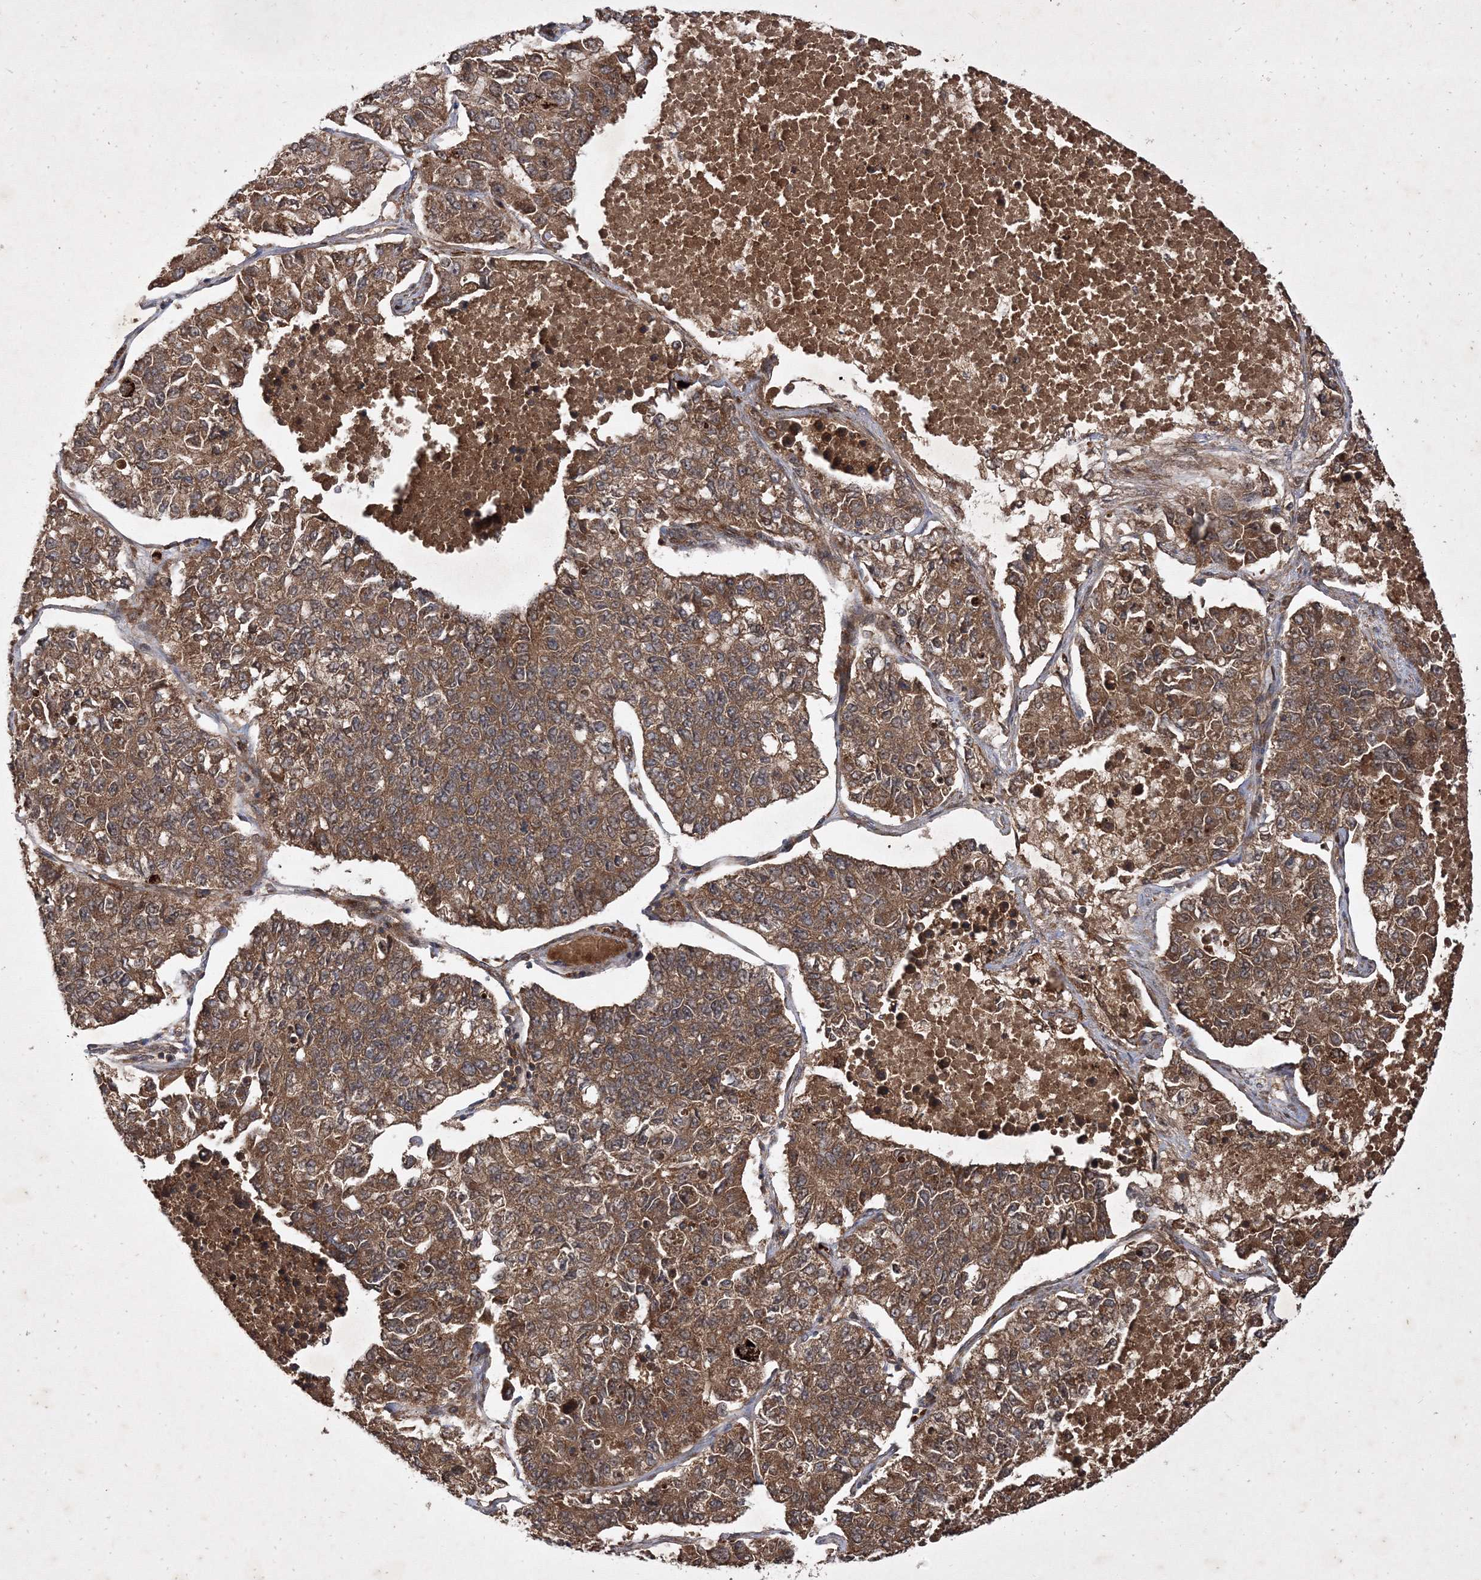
{"staining": {"intensity": "moderate", "quantity": "25%-75%", "location": "cytoplasmic/membranous"}, "tissue": "lung cancer", "cell_type": "Tumor cells", "image_type": "cancer", "snomed": [{"axis": "morphology", "description": "Adenocarcinoma, NOS"}, {"axis": "topography", "description": "Lung"}], "caption": "Tumor cells display moderate cytoplasmic/membranous staining in about 25%-75% of cells in lung cancer. (IHC, brightfield microscopy, high magnification).", "gene": "DNAJC13", "patient": {"sex": "male", "age": 49}}